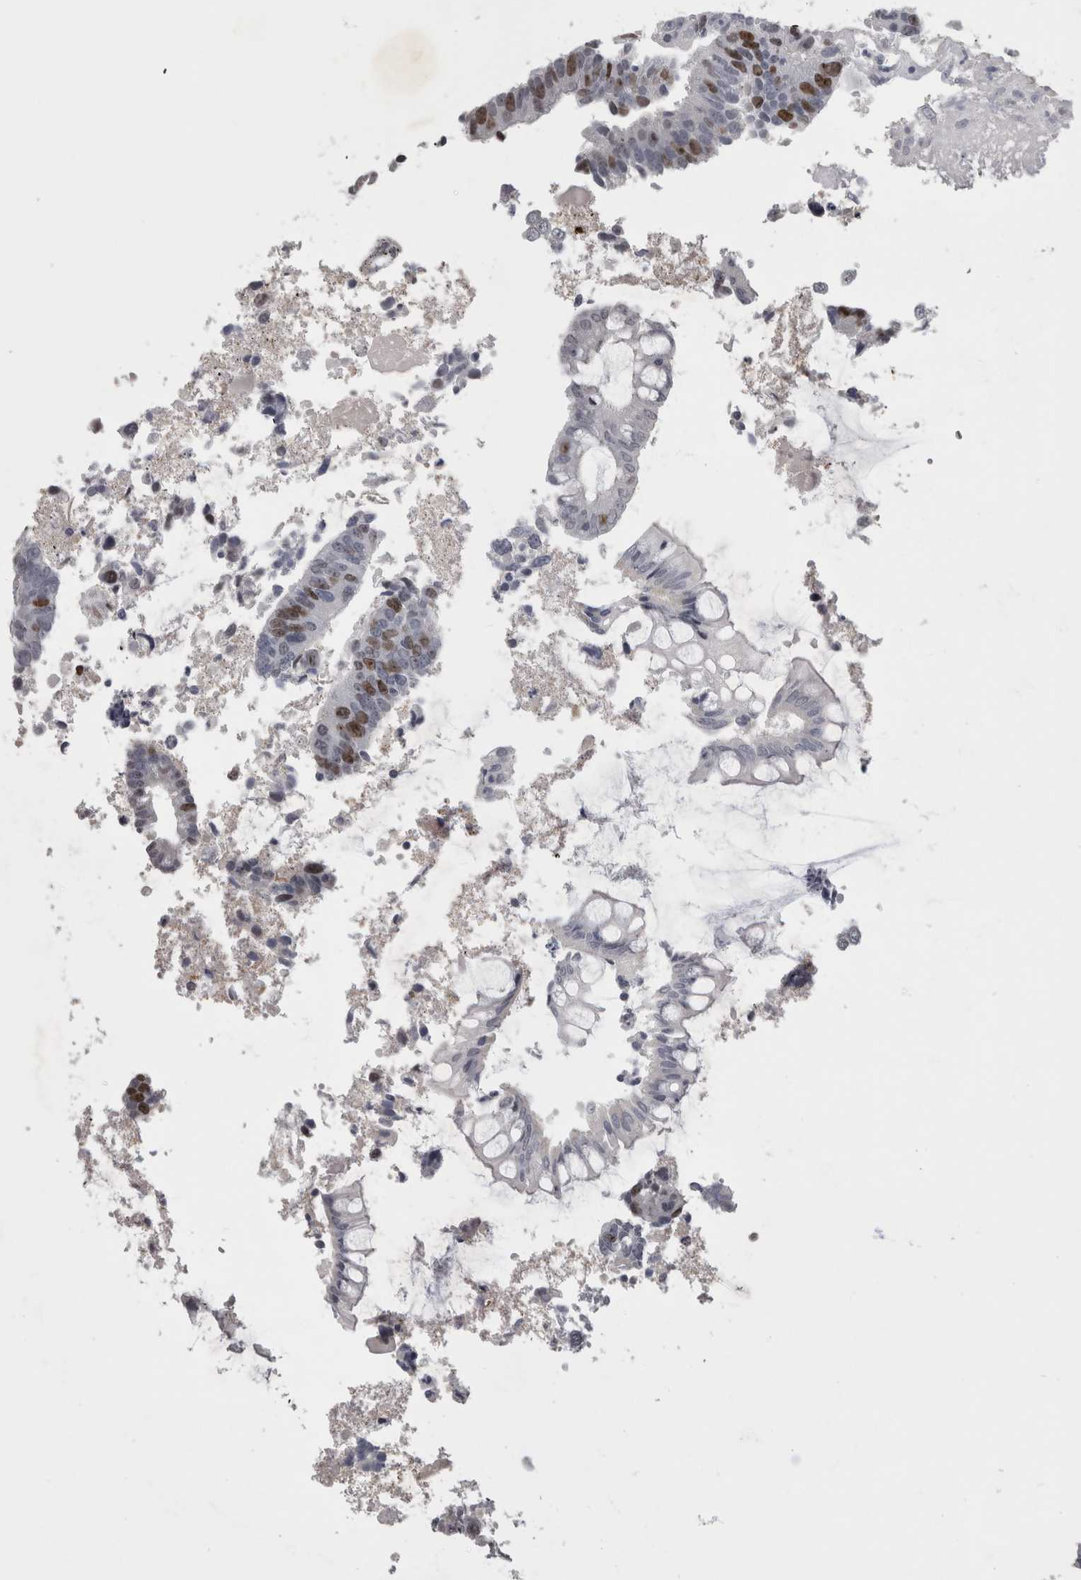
{"staining": {"intensity": "moderate", "quantity": "25%-75%", "location": "nuclear"}, "tissue": "colorectal cancer", "cell_type": "Tumor cells", "image_type": "cancer", "snomed": [{"axis": "morphology", "description": "Adenocarcinoma, NOS"}, {"axis": "topography", "description": "Rectum"}], "caption": "This is a photomicrograph of IHC staining of colorectal cancer (adenocarcinoma), which shows moderate expression in the nuclear of tumor cells.", "gene": "KIF18B", "patient": {"sex": "male", "age": 84}}